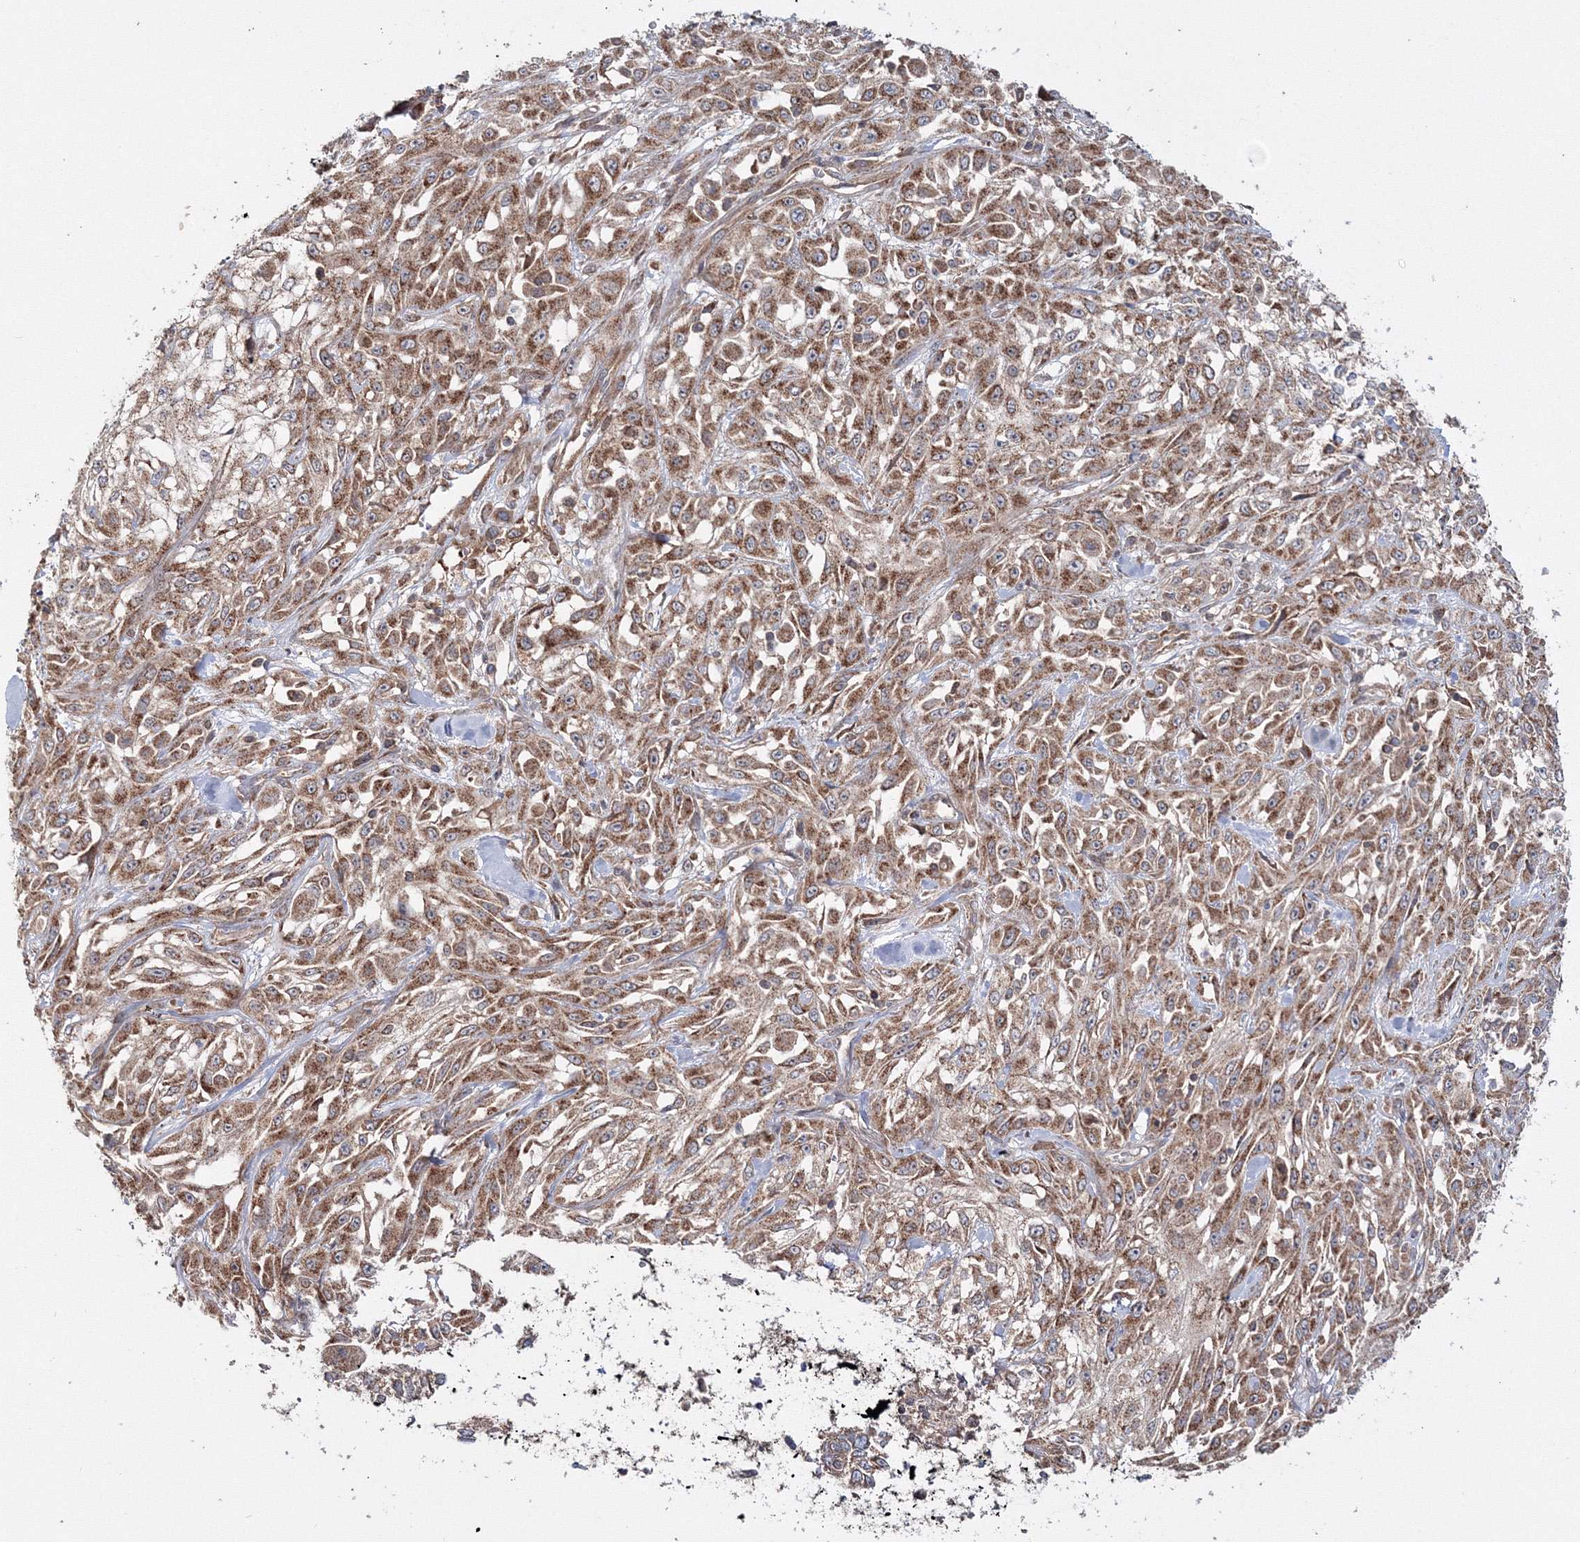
{"staining": {"intensity": "moderate", "quantity": ">75%", "location": "cytoplasmic/membranous"}, "tissue": "skin cancer", "cell_type": "Tumor cells", "image_type": "cancer", "snomed": [{"axis": "morphology", "description": "Squamous cell carcinoma, NOS"}, {"axis": "morphology", "description": "Squamous cell carcinoma, metastatic, NOS"}, {"axis": "topography", "description": "Skin"}, {"axis": "topography", "description": "Lymph node"}], "caption": "Skin metastatic squamous cell carcinoma tissue demonstrates moderate cytoplasmic/membranous positivity in approximately >75% of tumor cells", "gene": "PEX13", "patient": {"sex": "male", "age": 75}}